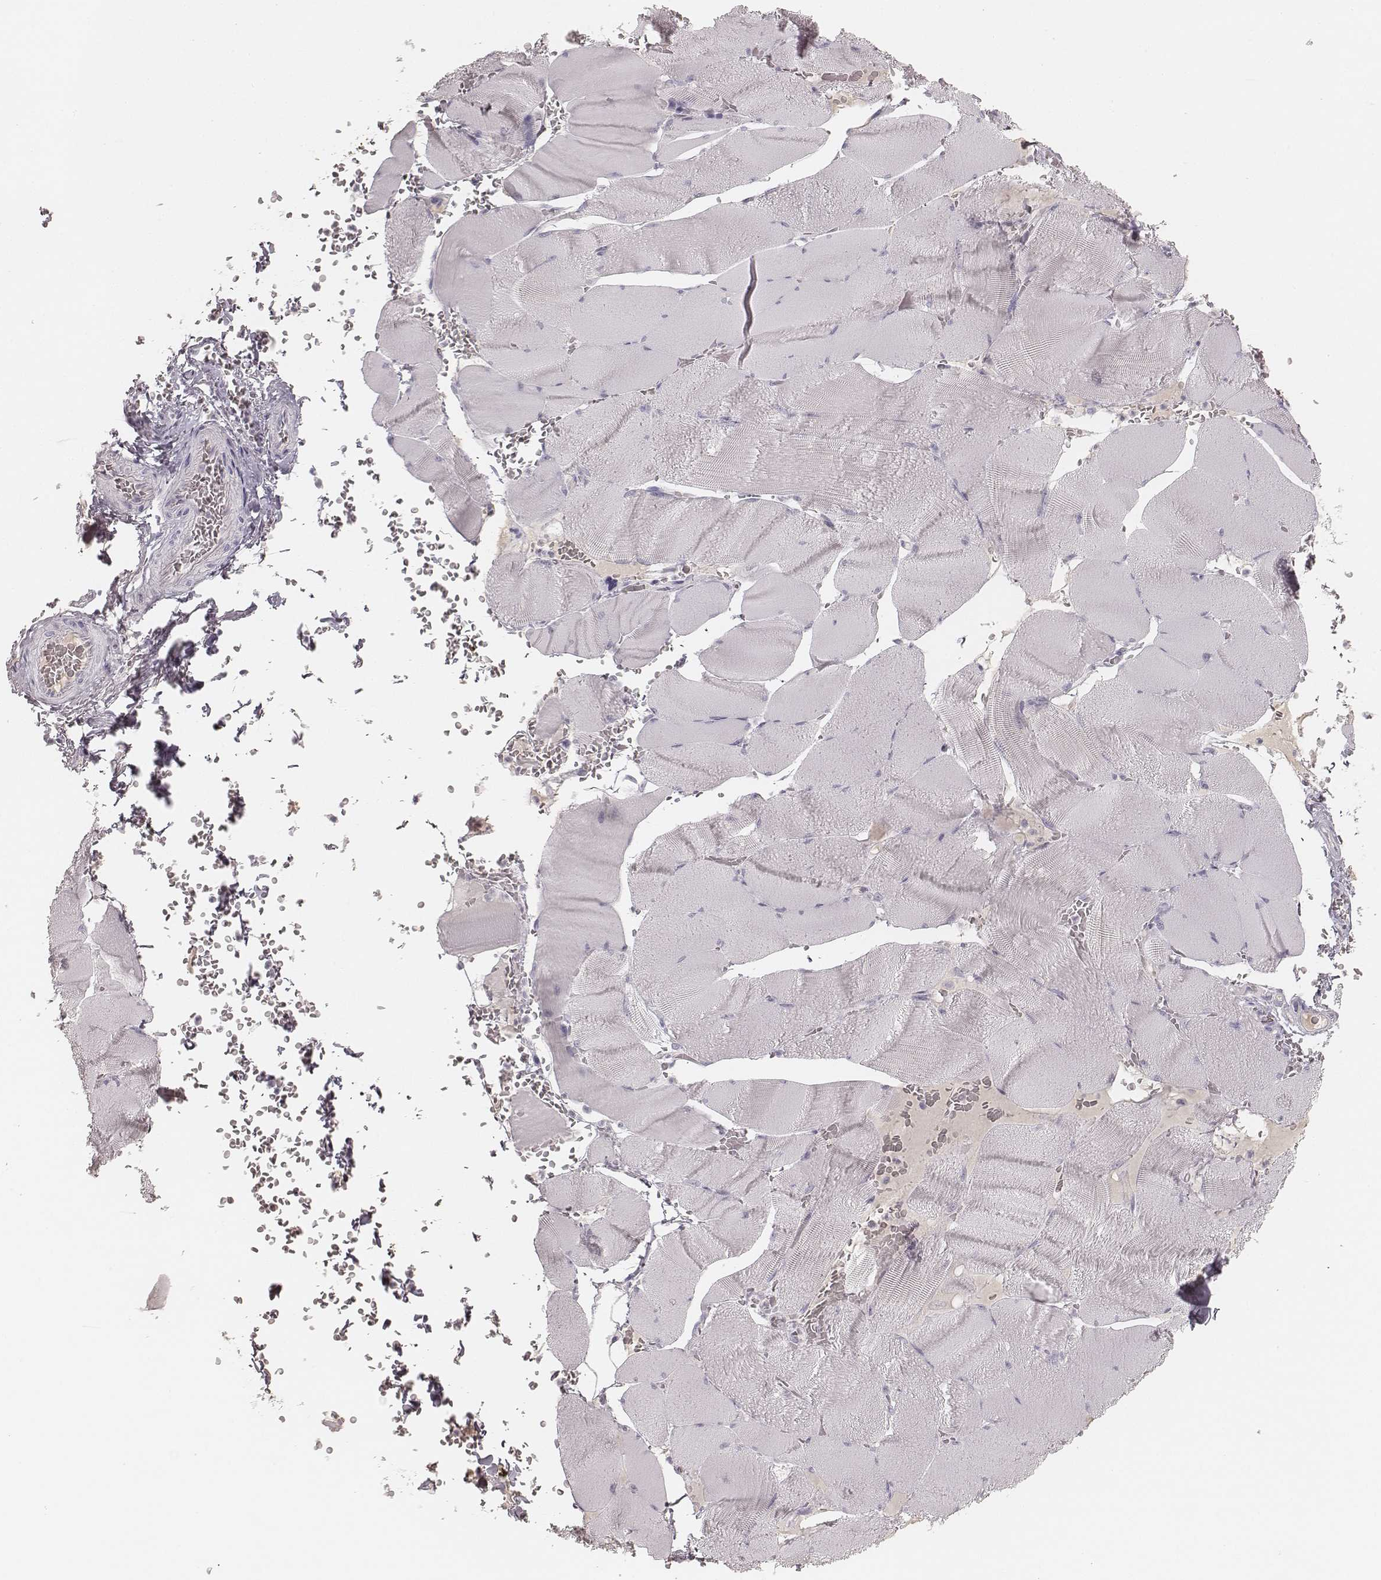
{"staining": {"intensity": "negative", "quantity": "none", "location": "none"}, "tissue": "skeletal muscle", "cell_type": "Myocytes", "image_type": "normal", "snomed": [{"axis": "morphology", "description": "Normal tissue, NOS"}, {"axis": "topography", "description": "Skeletal muscle"}], "caption": "DAB (3,3'-diaminobenzidine) immunohistochemical staining of unremarkable human skeletal muscle displays no significant positivity in myocytes. (DAB immunohistochemistry visualized using brightfield microscopy, high magnification).", "gene": "KRT31", "patient": {"sex": "male", "age": 56}}